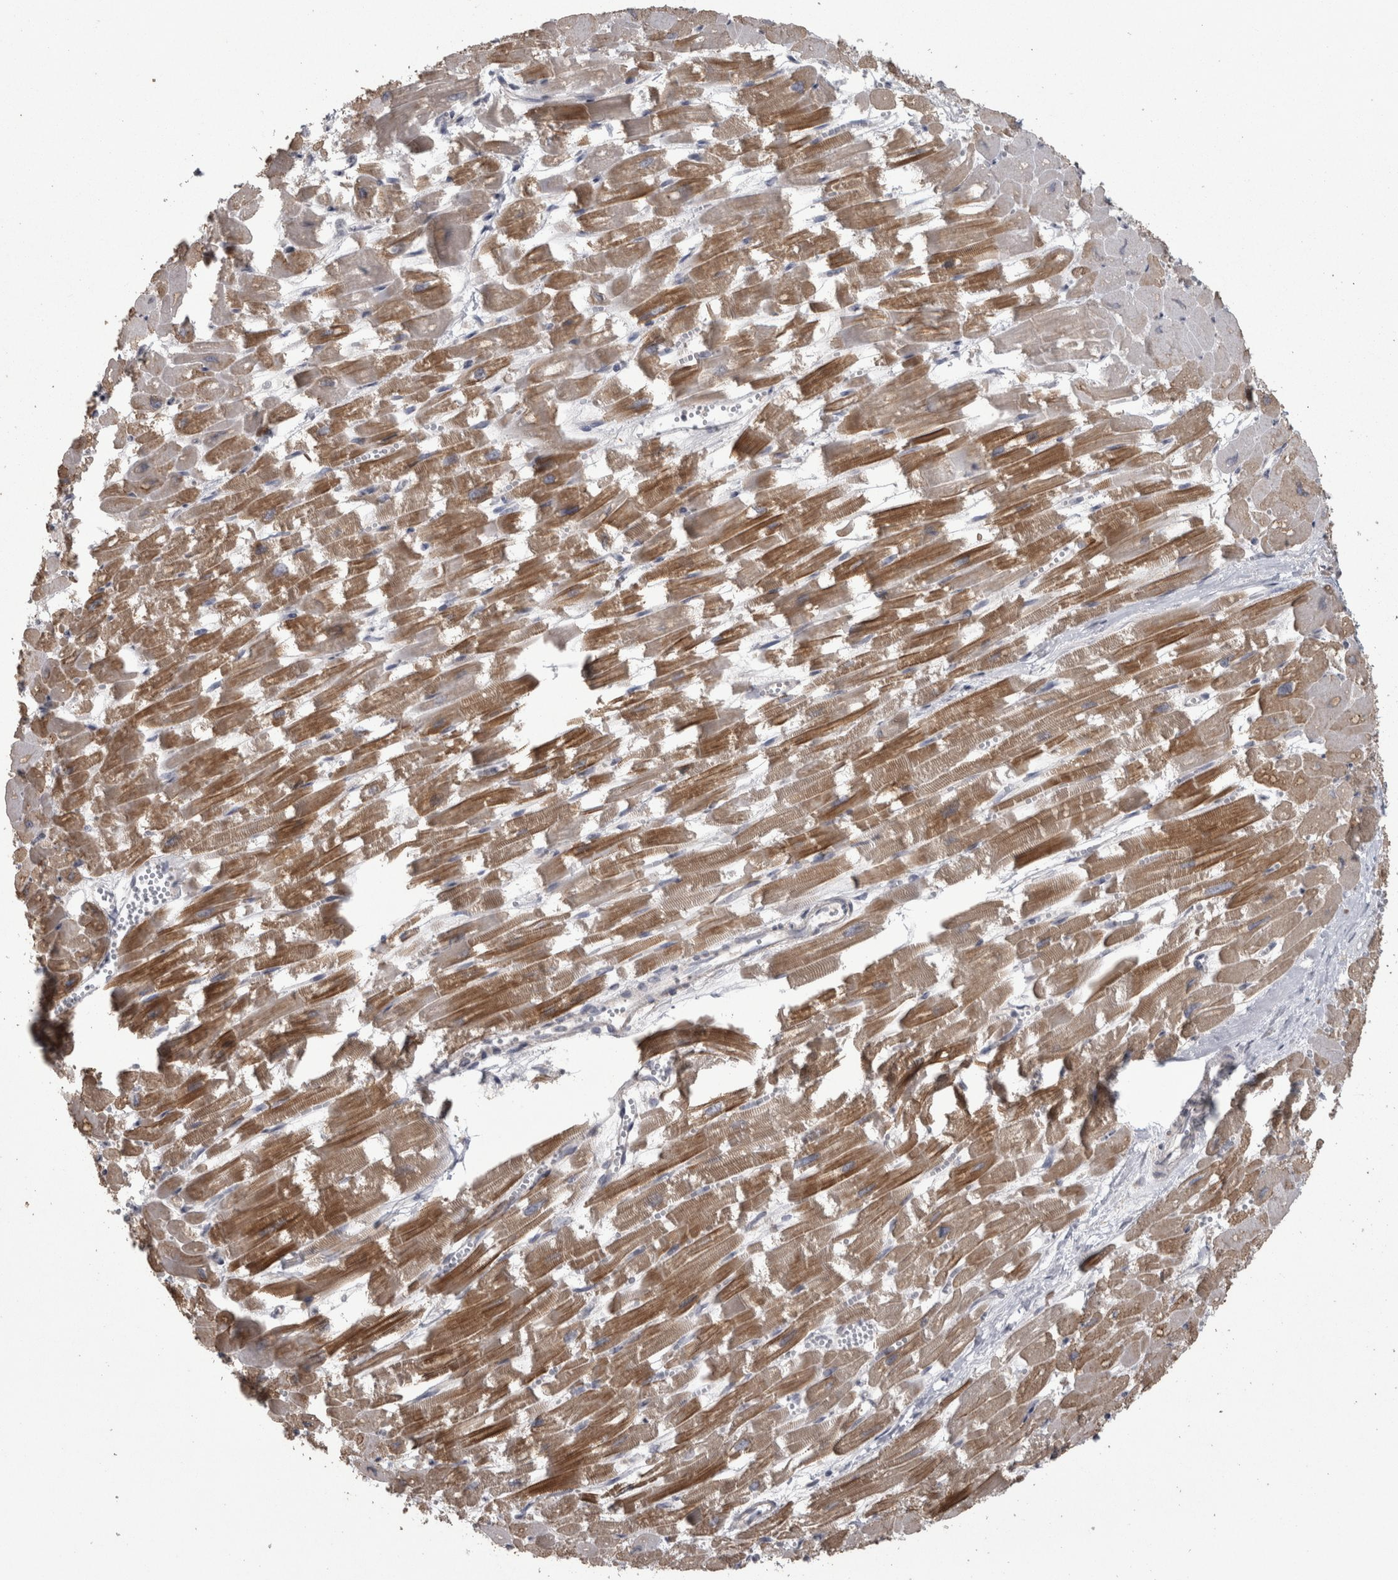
{"staining": {"intensity": "moderate", "quantity": ">75%", "location": "cytoplasmic/membranous"}, "tissue": "heart muscle", "cell_type": "Cardiomyocytes", "image_type": "normal", "snomed": [{"axis": "morphology", "description": "Normal tissue, NOS"}, {"axis": "topography", "description": "Heart"}], "caption": "IHC staining of normal heart muscle, which exhibits medium levels of moderate cytoplasmic/membranous positivity in about >75% of cardiomyocytes indicating moderate cytoplasmic/membranous protein positivity. The staining was performed using DAB (brown) for protein detection and nuclei were counterstained in hematoxylin (blue).", "gene": "RAB29", "patient": {"sex": "male", "age": 54}}